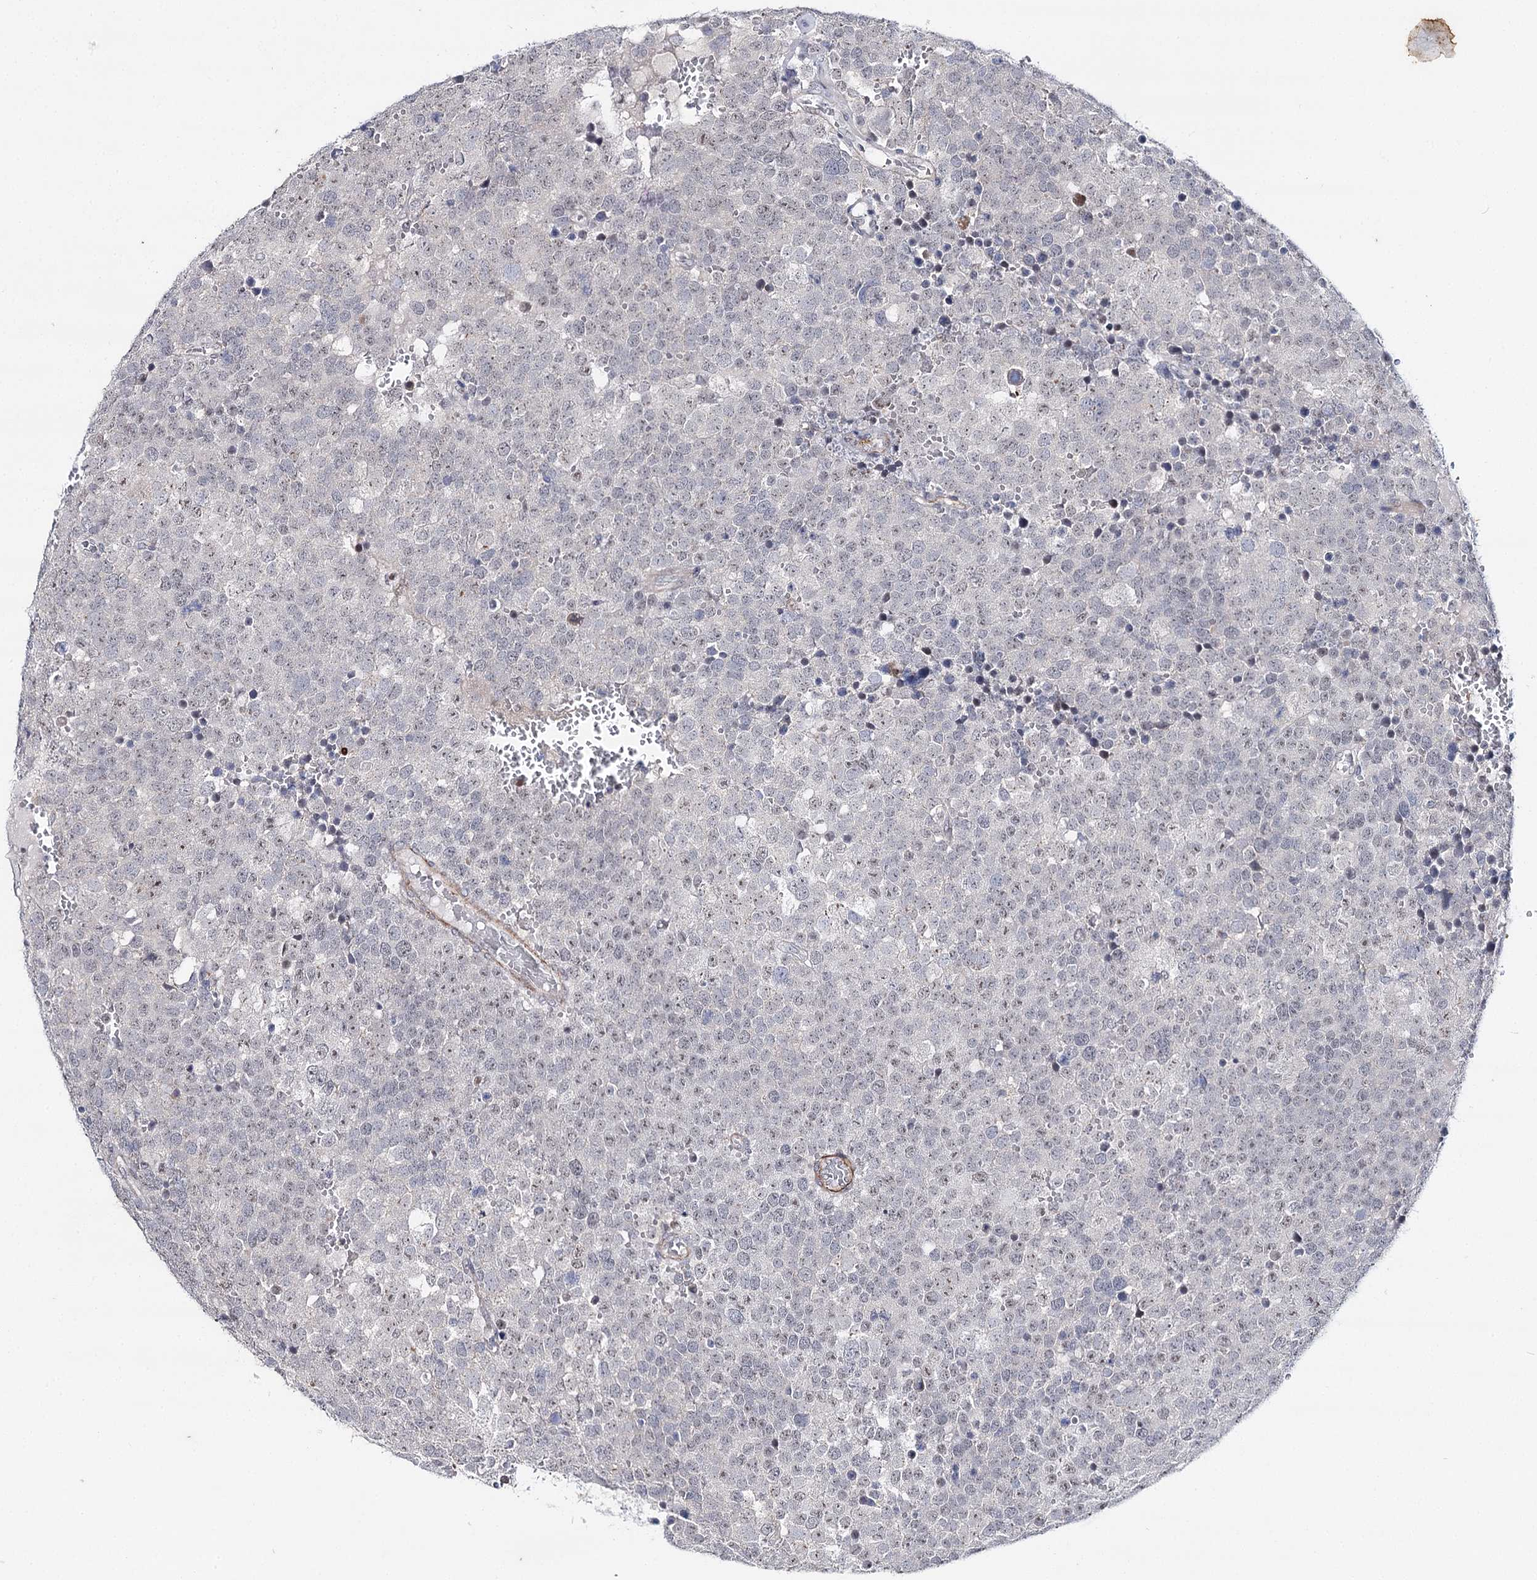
{"staining": {"intensity": "weak", "quantity": "<25%", "location": "nuclear"}, "tissue": "testis cancer", "cell_type": "Tumor cells", "image_type": "cancer", "snomed": [{"axis": "morphology", "description": "Seminoma, NOS"}, {"axis": "topography", "description": "Testis"}], "caption": "A photomicrograph of human testis cancer is negative for staining in tumor cells.", "gene": "AGXT2", "patient": {"sex": "male", "age": 71}}